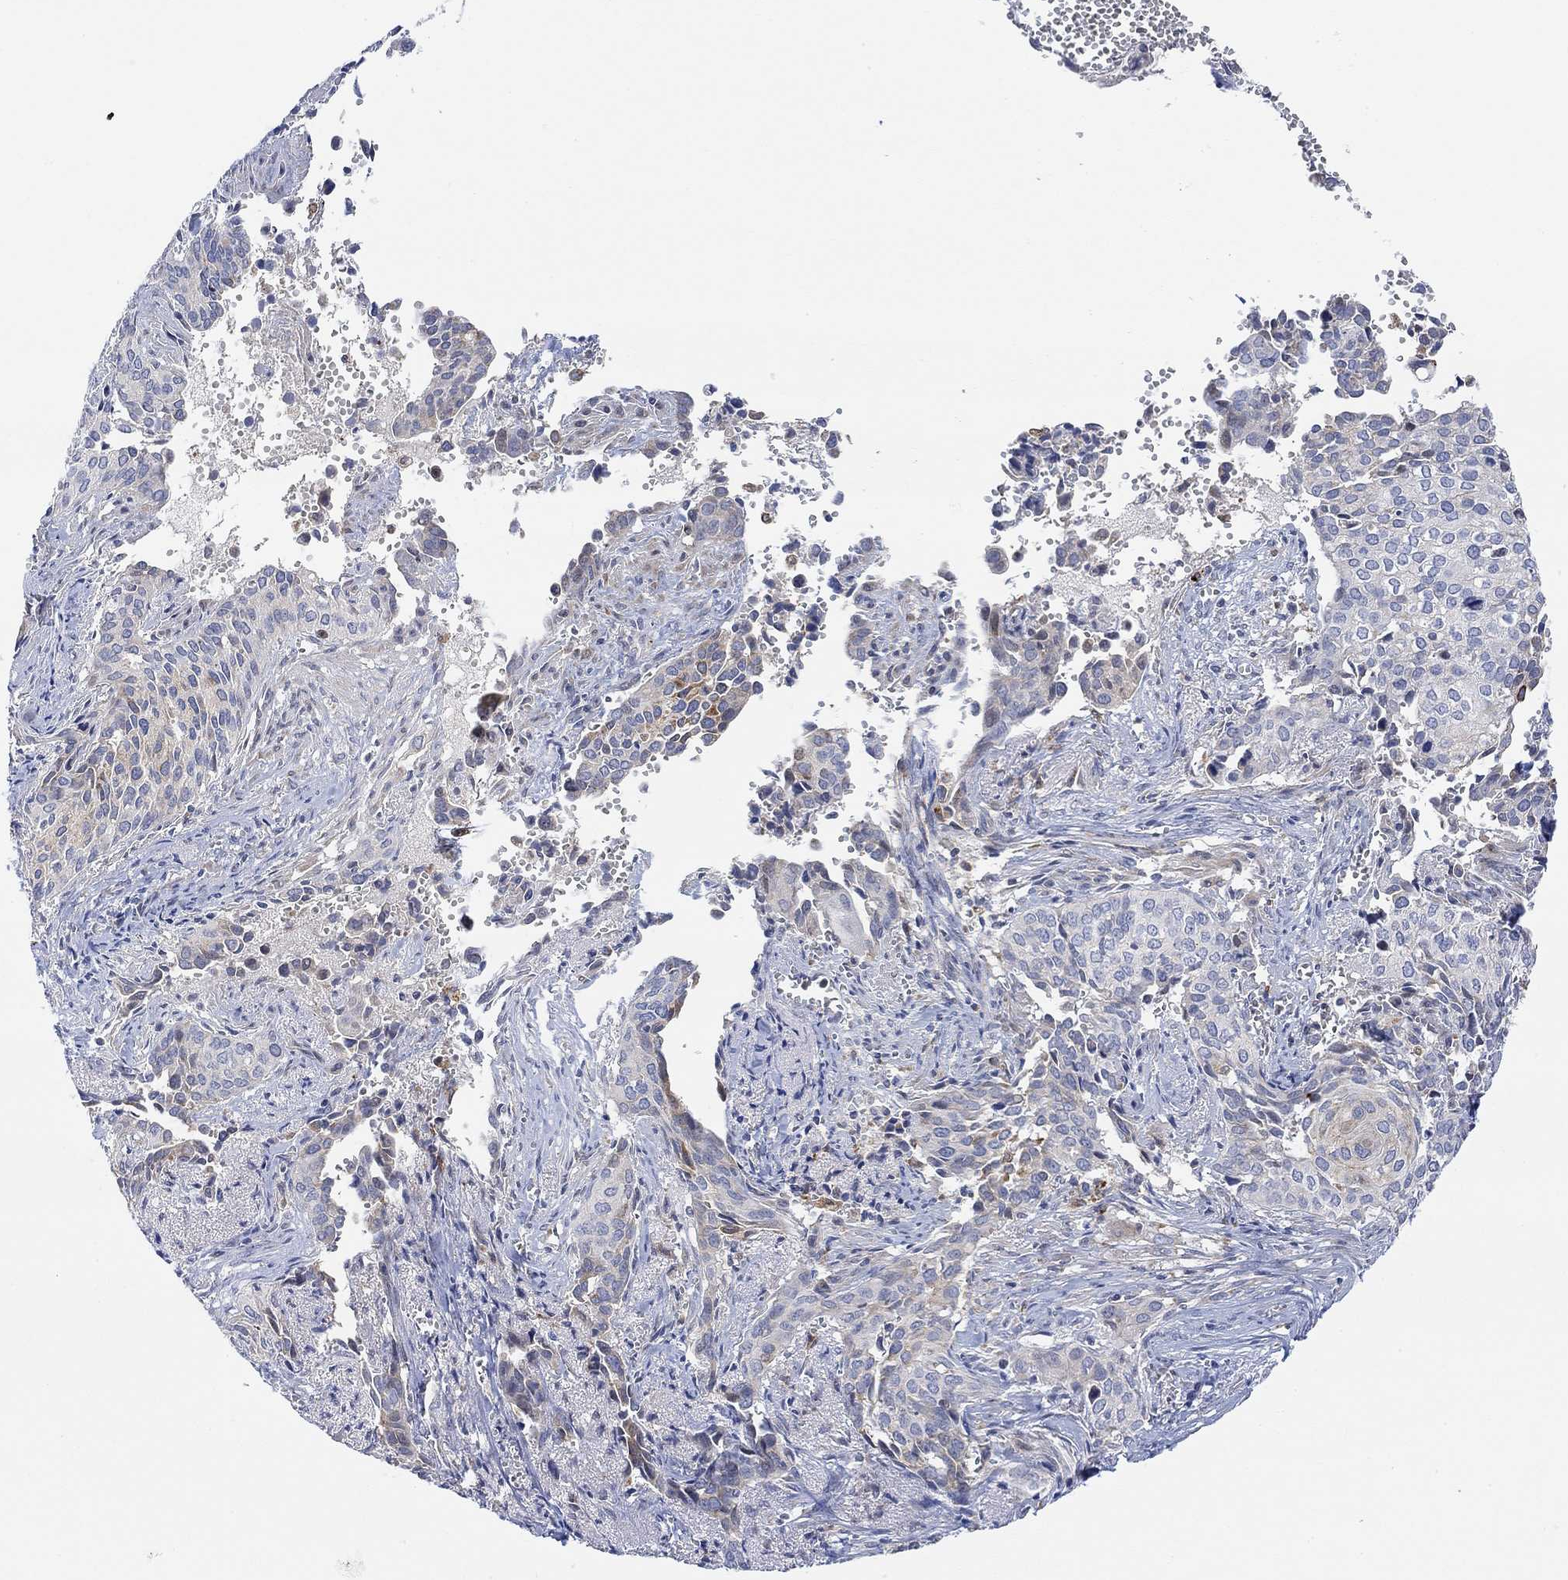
{"staining": {"intensity": "moderate", "quantity": "<25%", "location": "cytoplasmic/membranous"}, "tissue": "cervical cancer", "cell_type": "Tumor cells", "image_type": "cancer", "snomed": [{"axis": "morphology", "description": "Squamous cell carcinoma, NOS"}, {"axis": "topography", "description": "Cervix"}], "caption": "Immunohistochemical staining of human cervical squamous cell carcinoma demonstrates low levels of moderate cytoplasmic/membranous protein positivity in approximately <25% of tumor cells.", "gene": "ACSL1", "patient": {"sex": "female", "age": 29}}